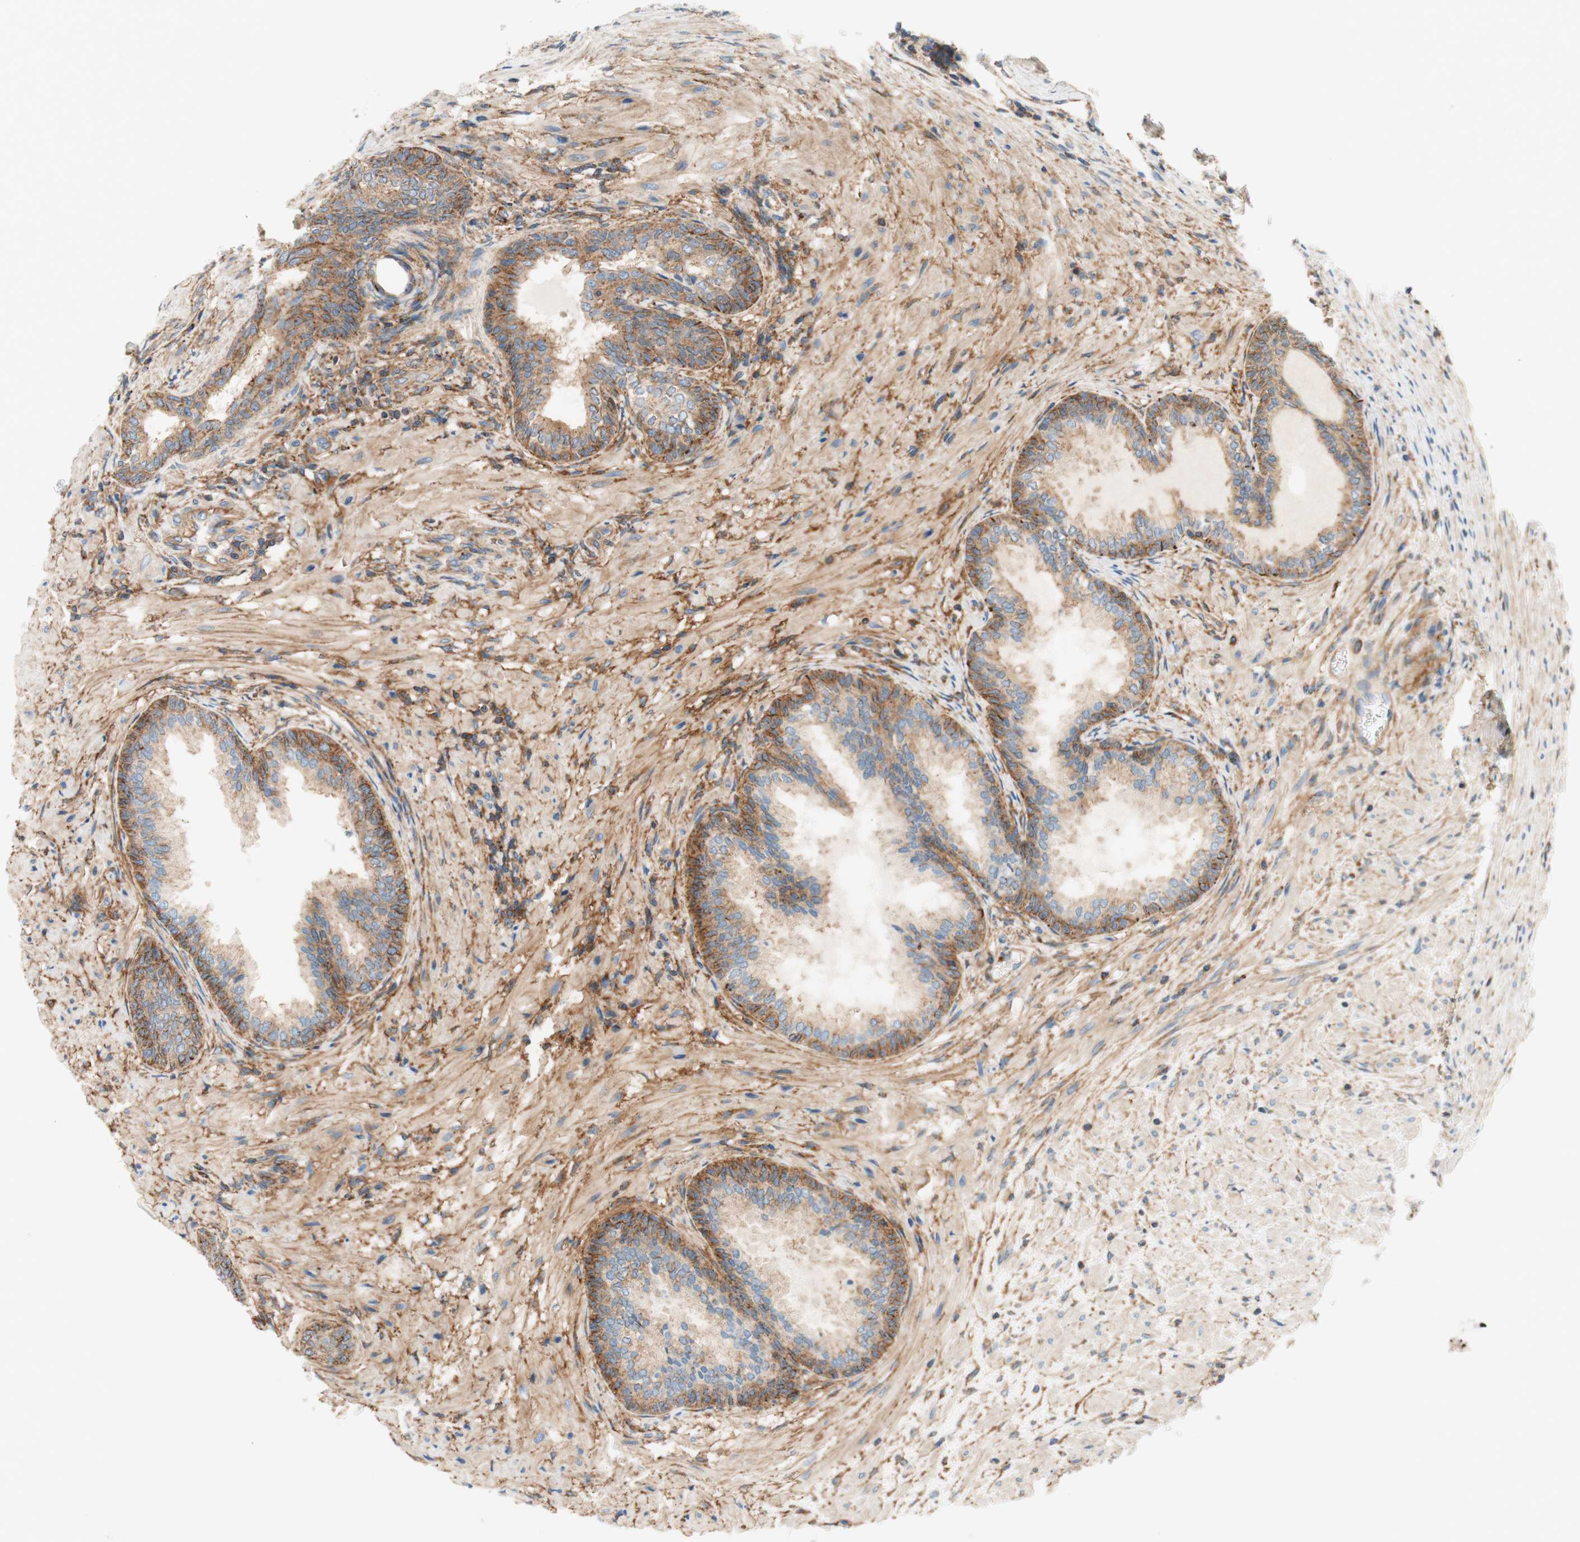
{"staining": {"intensity": "moderate", "quantity": ">75%", "location": "cytoplasmic/membranous"}, "tissue": "prostate", "cell_type": "Glandular cells", "image_type": "normal", "snomed": [{"axis": "morphology", "description": "Normal tissue, NOS"}, {"axis": "topography", "description": "Prostate"}], "caption": "This image displays unremarkable prostate stained with immunohistochemistry to label a protein in brown. The cytoplasmic/membranous of glandular cells show moderate positivity for the protein. Nuclei are counter-stained blue.", "gene": "VPS26A", "patient": {"sex": "male", "age": 76}}